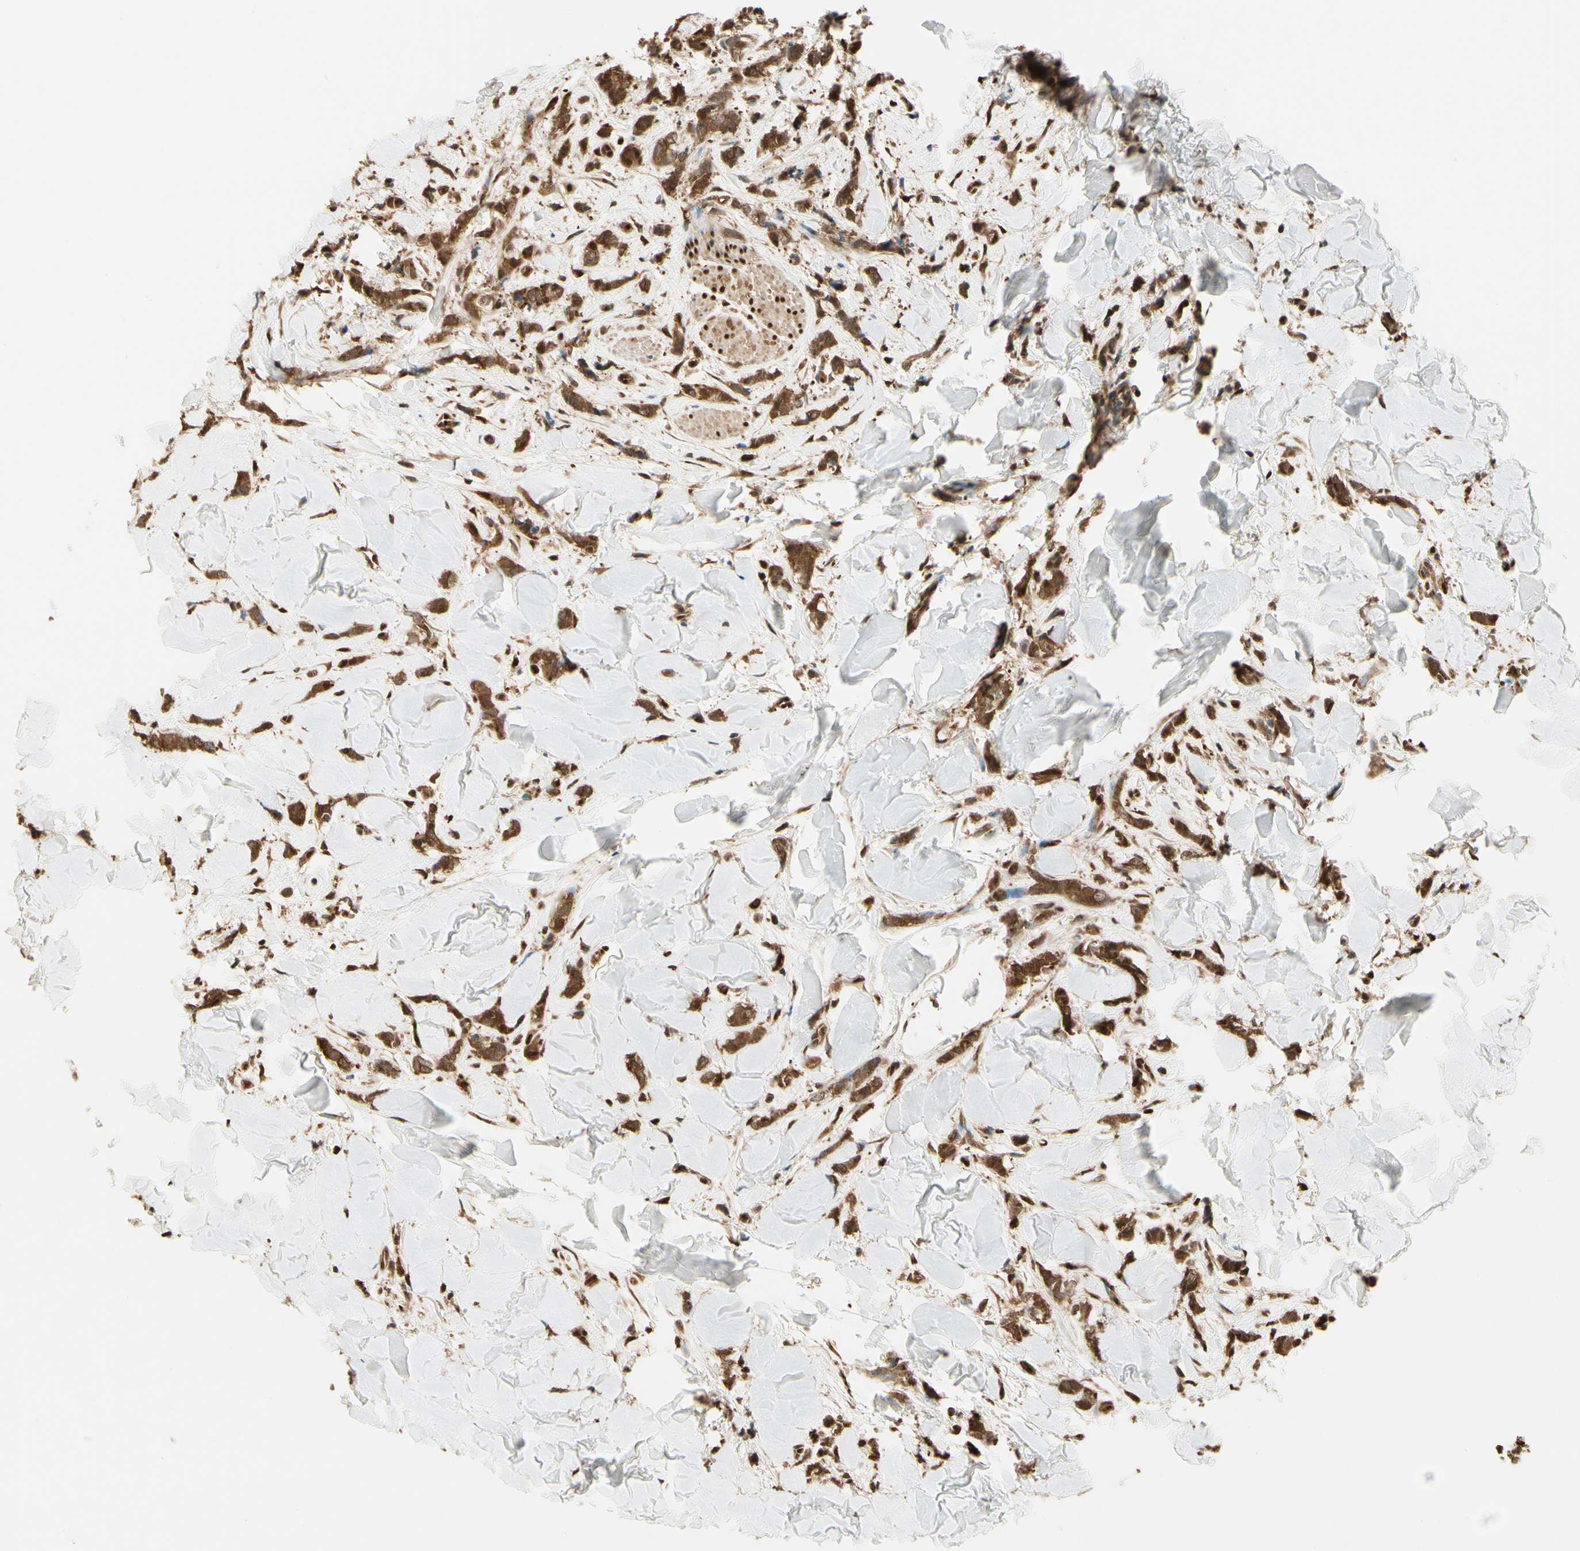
{"staining": {"intensity": "moderate", "quantity": ">75%", "location": "cytoplasmic/membranous,nuclear"}, "tissue": "breast cancer", "cell_type": "Tumor cells", "image_type": "cancer", "snomed": [{"axis": "morphology", "description": "Lobular carcinoma"}, {"axis": "topography", "description": "Skin"}, {"axis": "topography", "description": "Breast"}], "caption": "Protein staining of lobular carcinoma (breast) tissue exhibits moderate cytoplasmic/membranous and nuclear expression in about >75% of tumor cells. The protein of interest is shown in brown color, while the nuclei are stained blue.", "gene": "PNCK", "patient": {"sex": "female", "age": 46}}